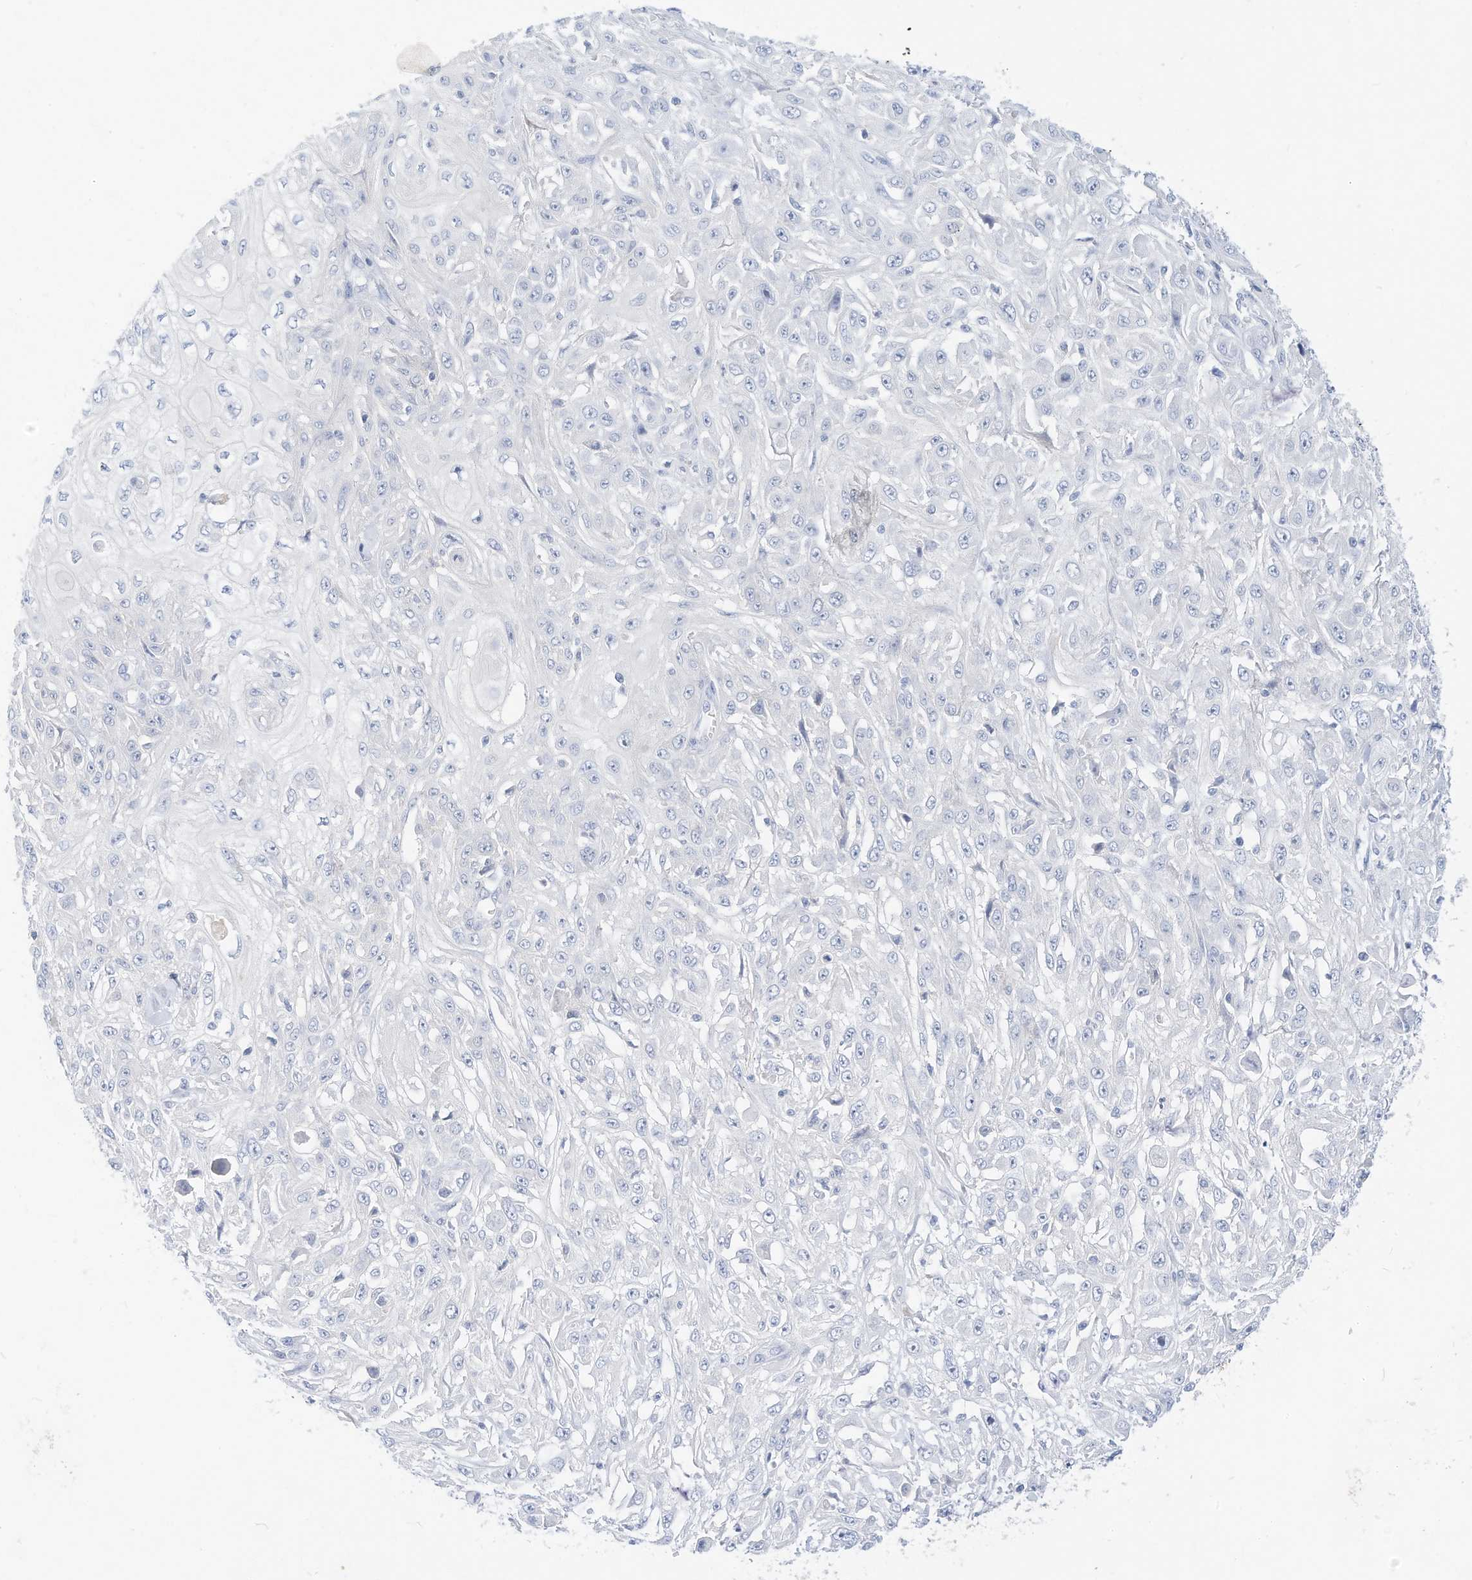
{"staining": {"intensity": "negative", "quantity": "none", "location": "none"}, "tissue": "skin cancer", "cell_type": "Tumor cells", "image_type": "cancer", "snomed": [{"axis": "morphology", "description": "Squamous cell carcinoma, NOS"}, {"axis": "morphology", "description": "Squamous cell carcinoma, metastatic, NOS"}, {"axis": "topography", "description": "Skin"}, {"axis": "topography", "description": "Lymph node"}], "caption": "Tumor cells are negative for brown protein staining in skin cancer. Nuclei are stained in blue.", "gene": "SPOCD1", "patient": {"sex": "male", "age": 75}}